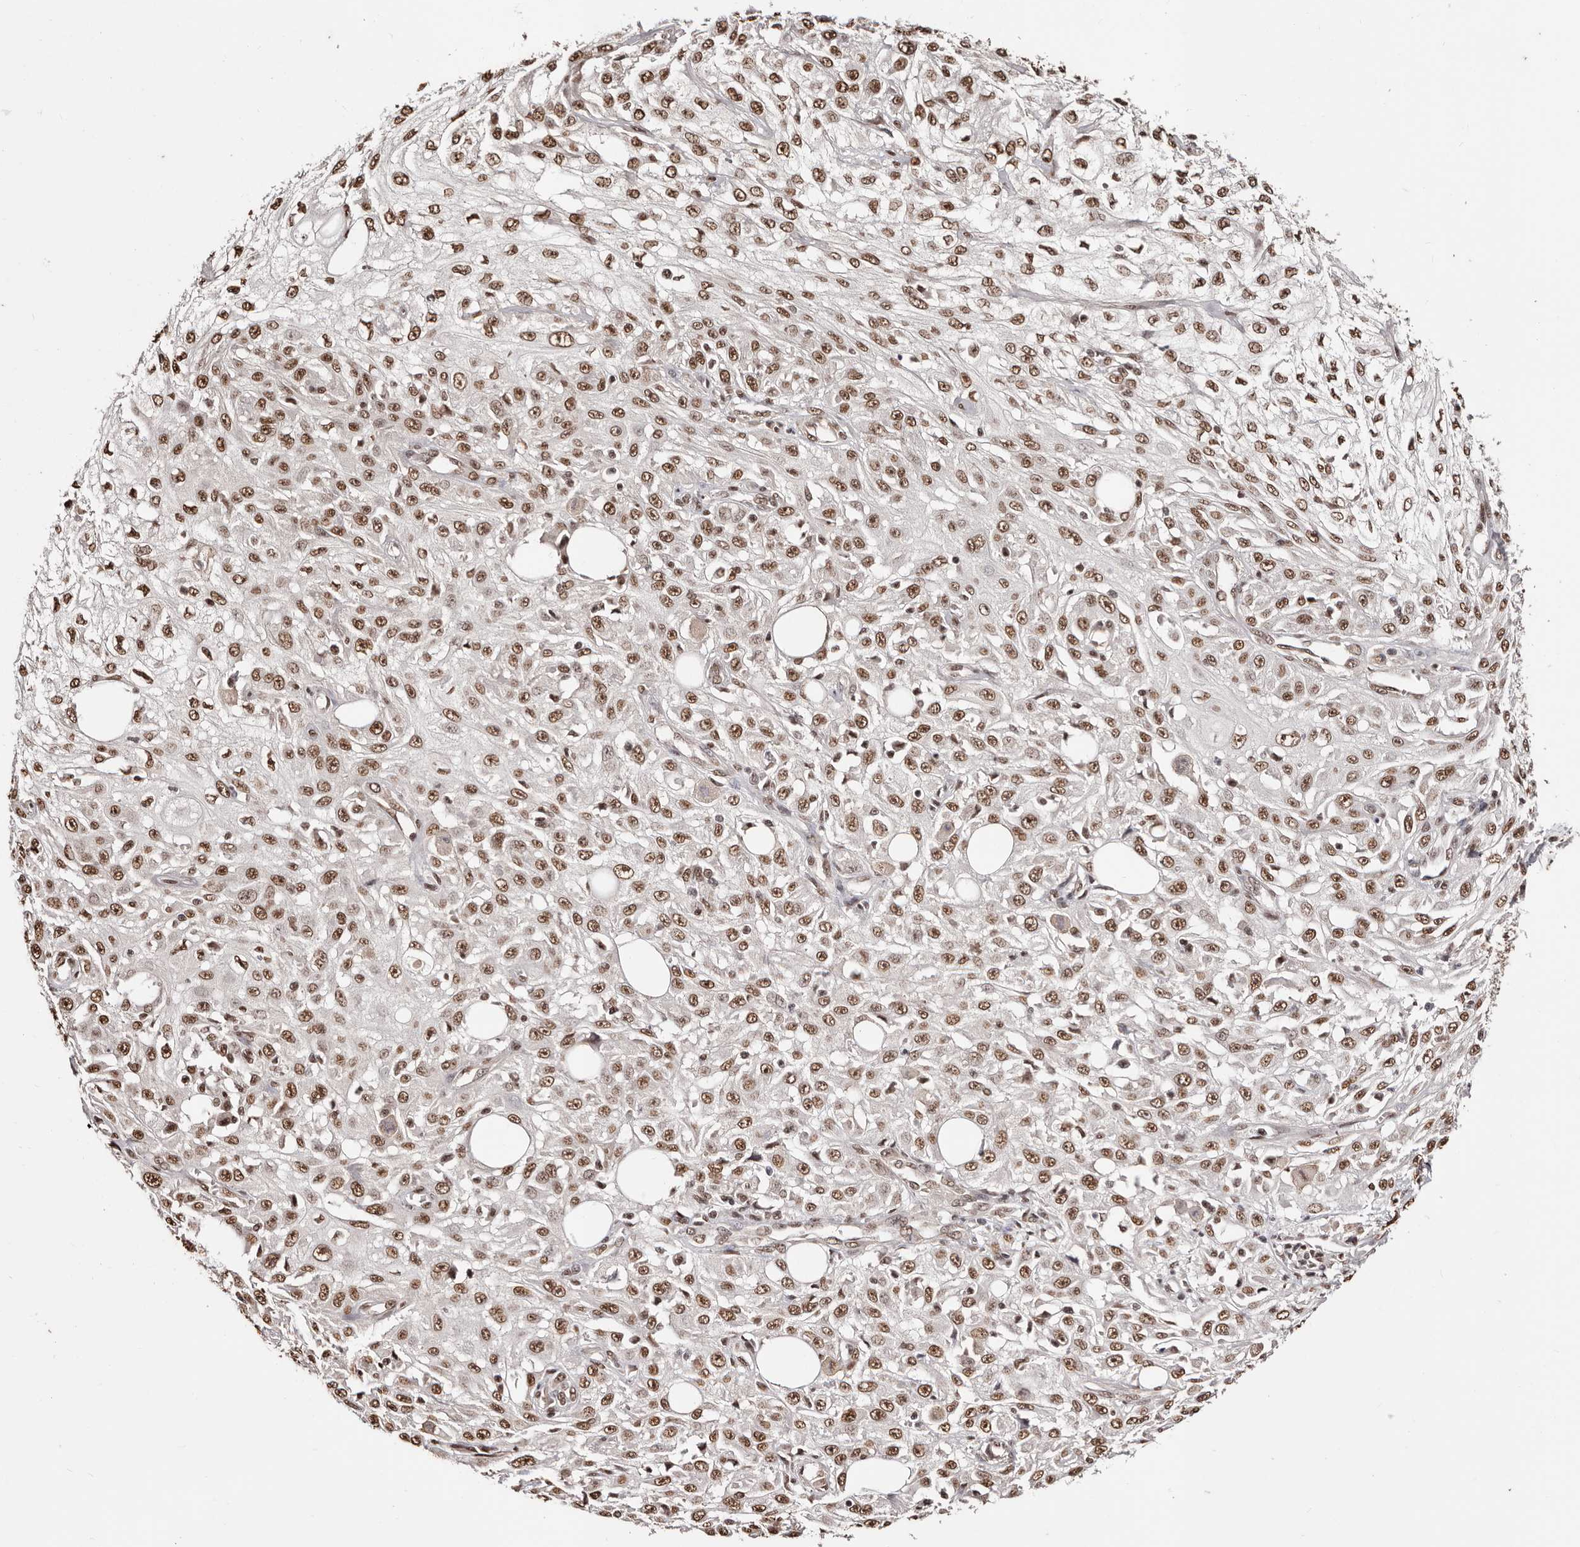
{"staining": {"intensity": "moderate", "quantity": ">75%", "location": "nuclear"}, "tissue": "skin cancer", "cell_type": "Tumor cells", "image_type": "cancer", "snomed": [{"axis": "morphology", "description": "Squamous cell carcinoma, NOS"}, {"axis": "morphology", "description": "Squamous cell carcinoma, metastatic, NOS"}, {"axis": "topography", "description": "Skin"}, {"axis": "topography", "description": "Lymph node"}], "caption": "Human skin metastatic squamous cell carcinoma stained for a protein (brown) exhibits moderate nuclear positive expression in approximately >75% of tumor cells.", "gene": "BICRAL", "patient": {"sex": "male", "age": 75}}